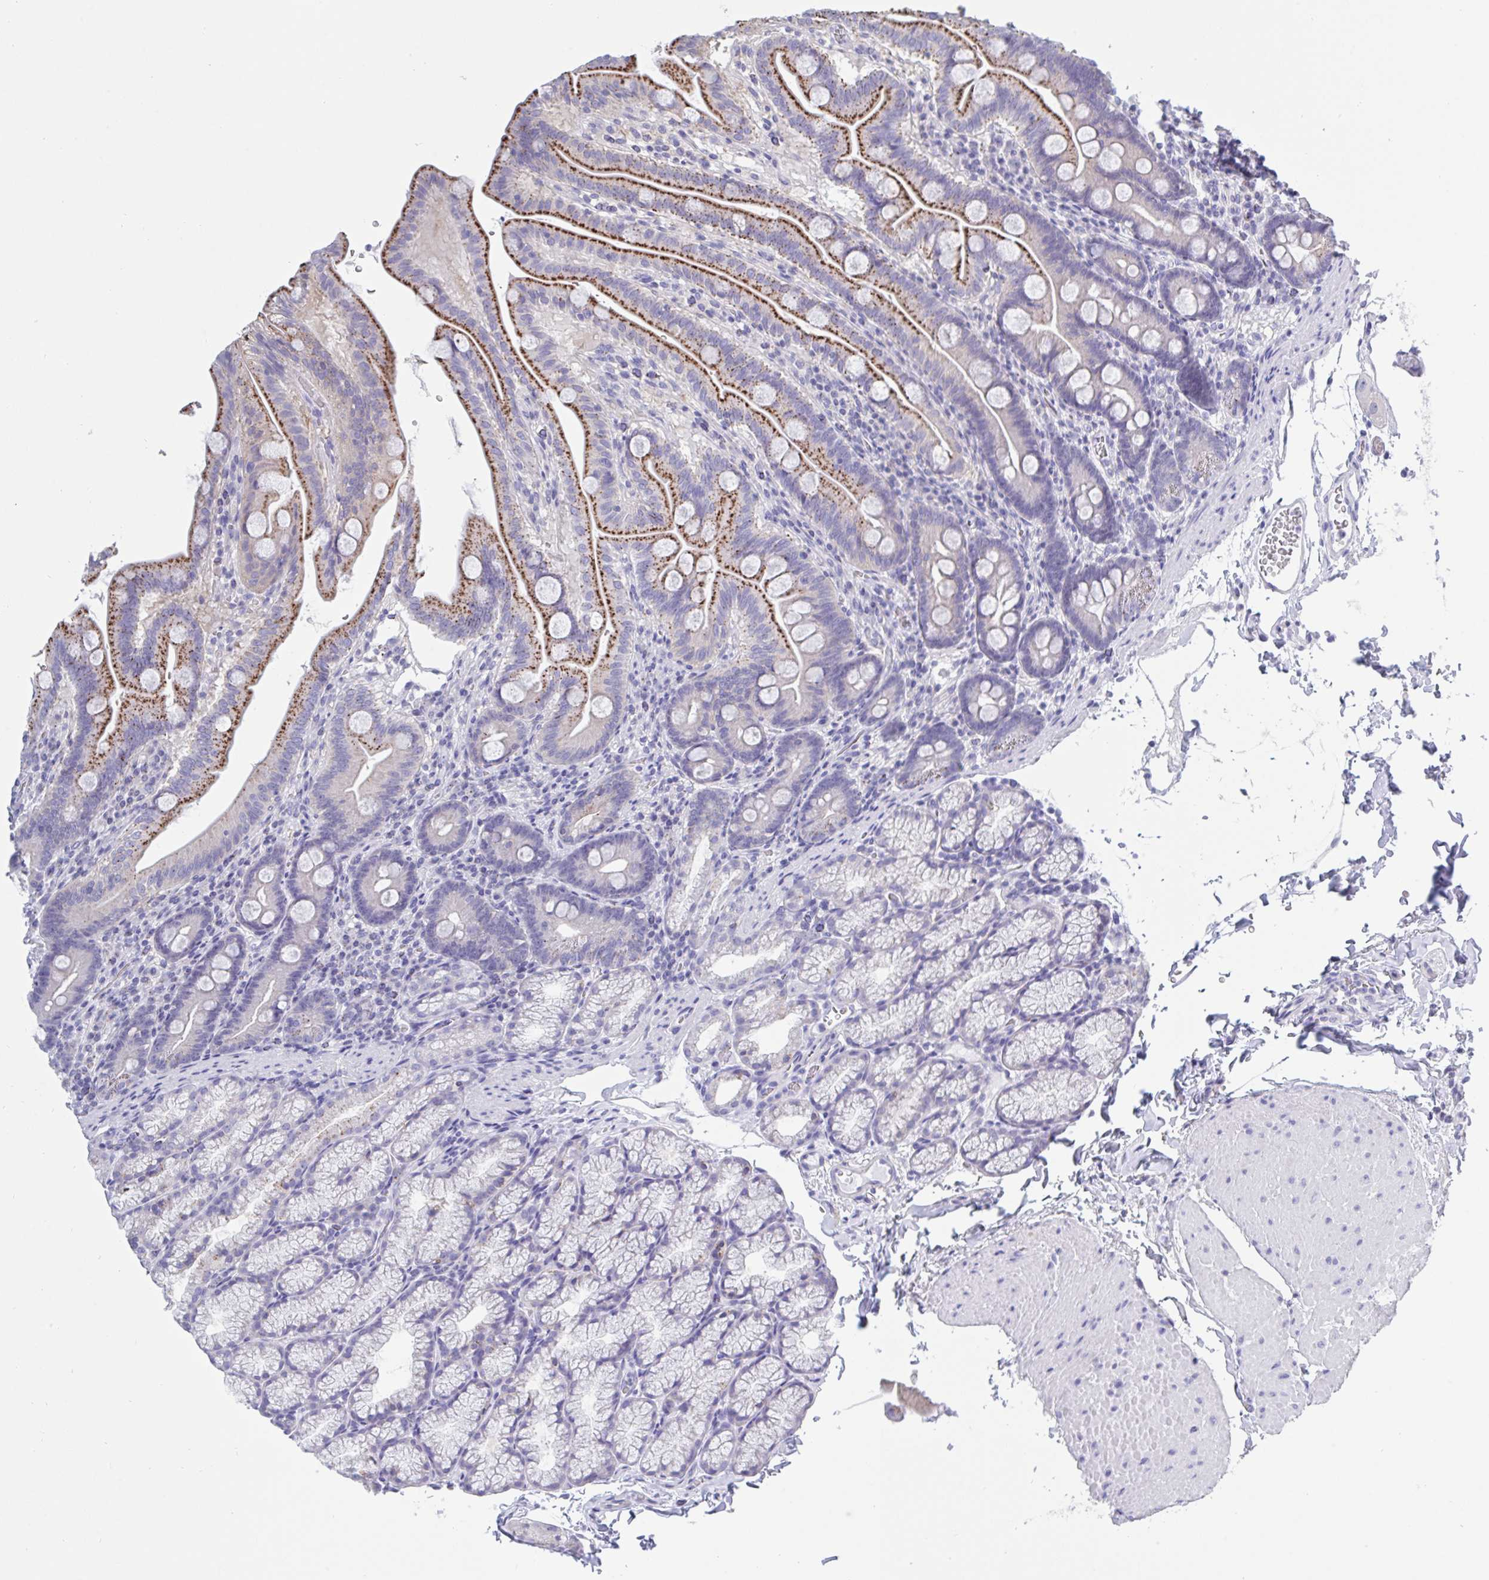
{"staining": {"intensity": "strong", "quantity": ">75%", "location": "cytoplasmic/membranous"}, "tissue": "duodenum", "cell_type": "Glandular cells", "image_type": "normal", "snomed": [{"axis": "morphology", "description": "Normal tissue, NOS"}, {"axis": "topography", "description": "Duodenum"}], "caption": "Immunohistochemical staining of normal duodenum displays high levels of strong cytoplasmic/membranous staining in approximately >75% of glandular cells.", "gene": "CHMP5", "patient": {"sex": "male", "age": 59}}